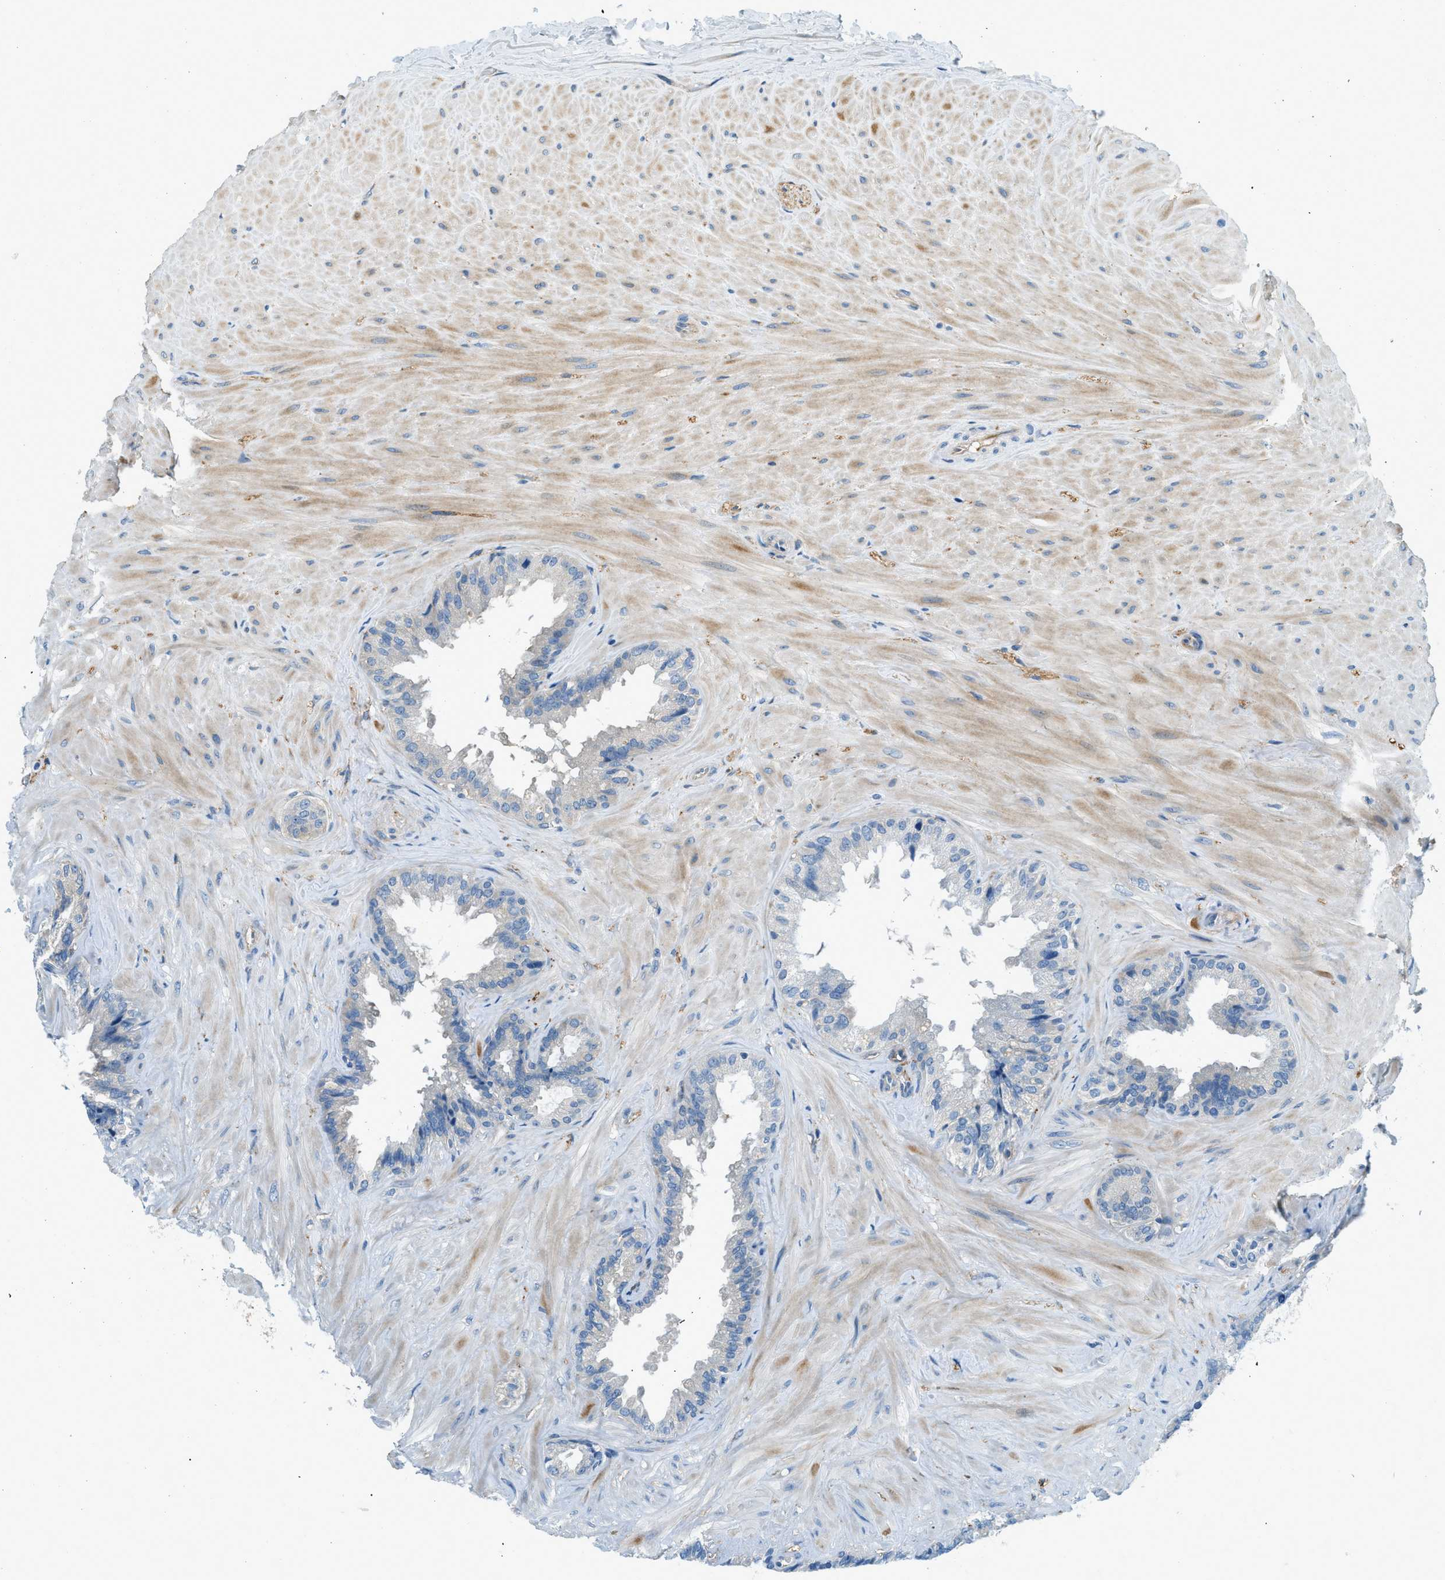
{"staining": {"intensity": "weak", "quantity": "<25%", "location": "cytoplasmic/membranous"}, "tissue": "seminal vesicle", "cell_type": "Glandular cells", "image_type": "normal", "snomed": [{"axis": "morphology", "description": "Normal tissue, NOS"}, {"axis": "topography", "description": "Seminal veicle"}], "caption": "This is an IHC micrograph of benign human seminal vesicle. There is no expression in glandular cells.", "gene": "ZNF367", "patient": {"sex": "male", "age": 46}}